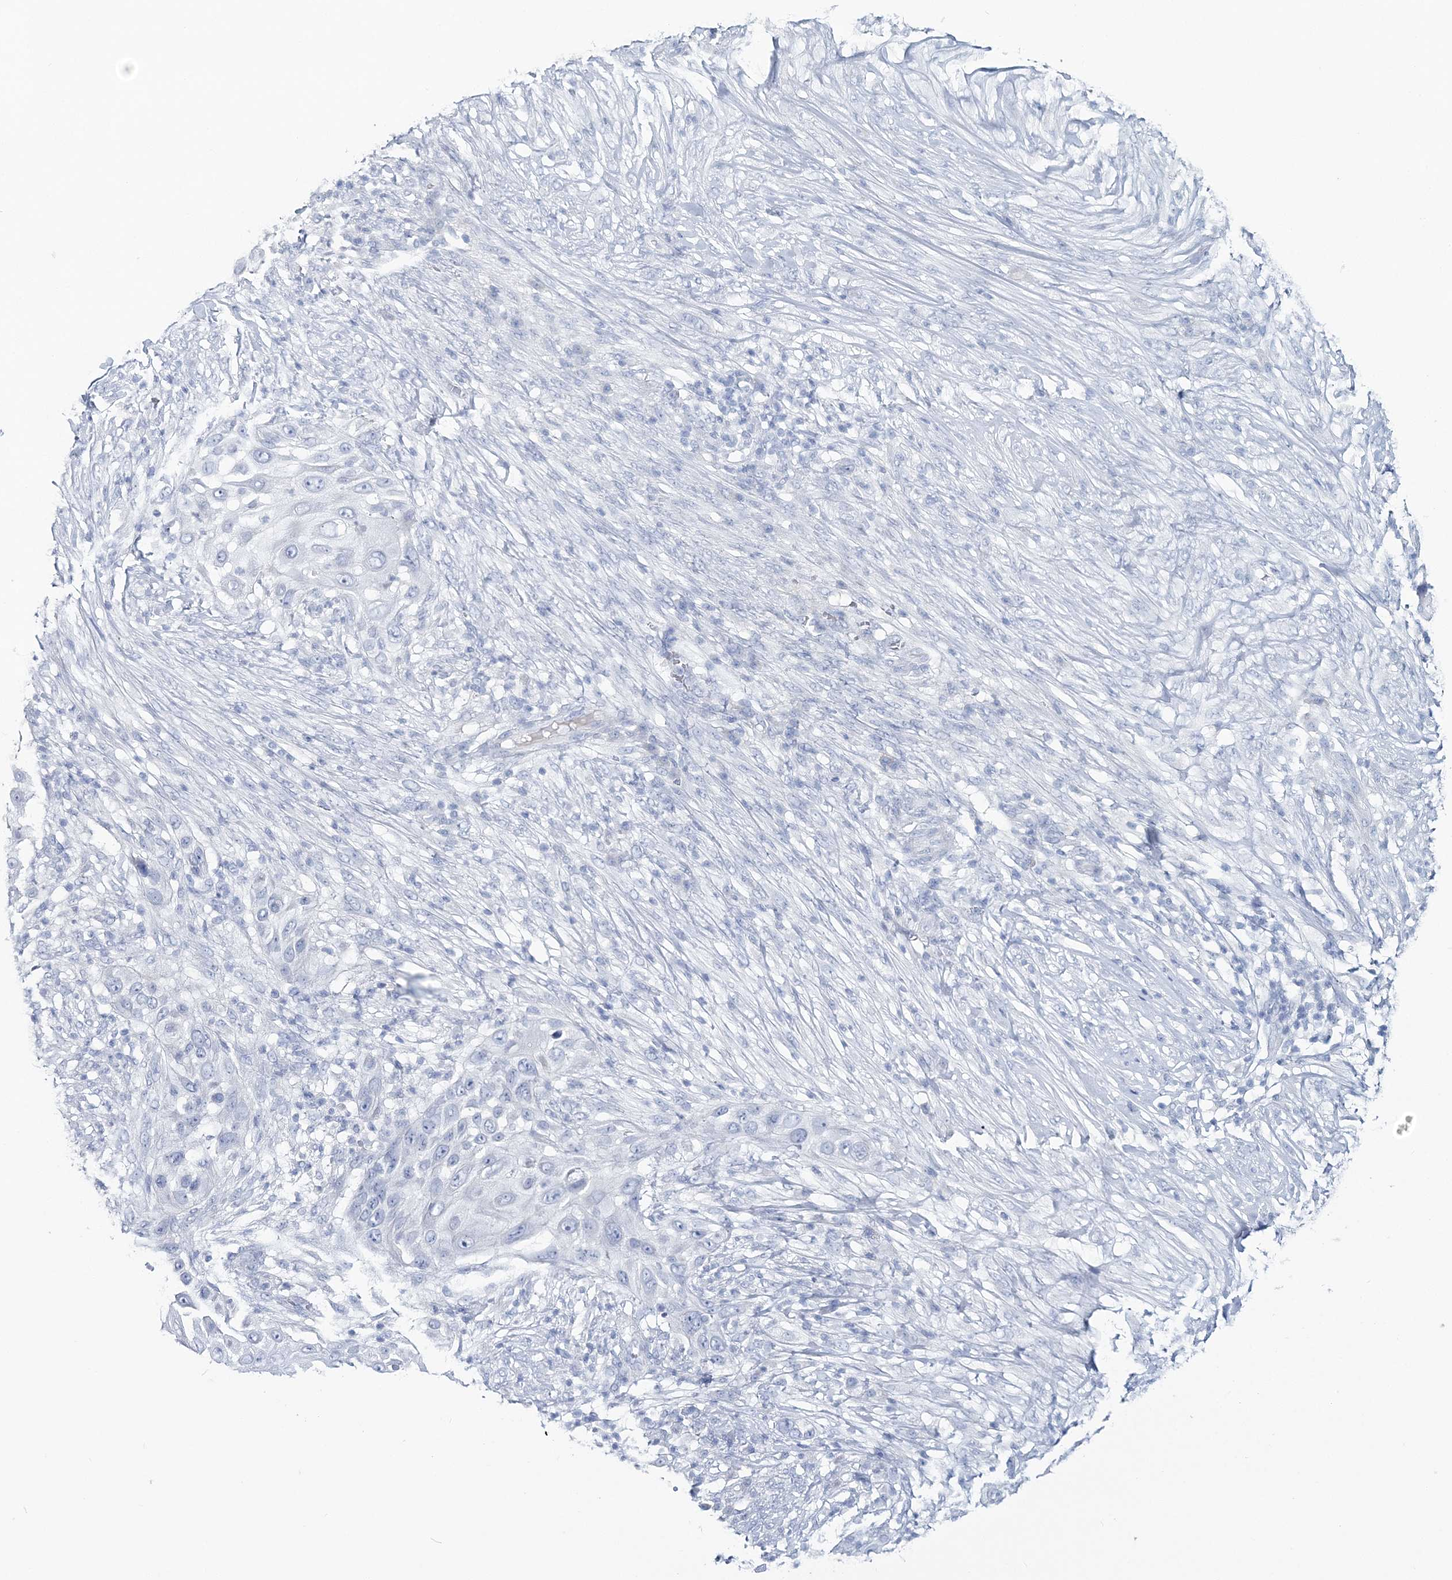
{"staining": {"intensity": "negative", "quantity": "none", "location": "none"}, "tissue": "skin cancer", "cell_type": "Tumor cells", "image_type": "cancer", "snomed": [{"axis": "morphology", "description": "Squamous cell carcinoma, NOS"}, {"axis": "topography", "description": "Skin"}], "caption": "The micrograph reveals no significant expression in tumor cells of skin cancer.", "gene": "CYP3A4", "patient": {"sex": "female", "age": 44}}